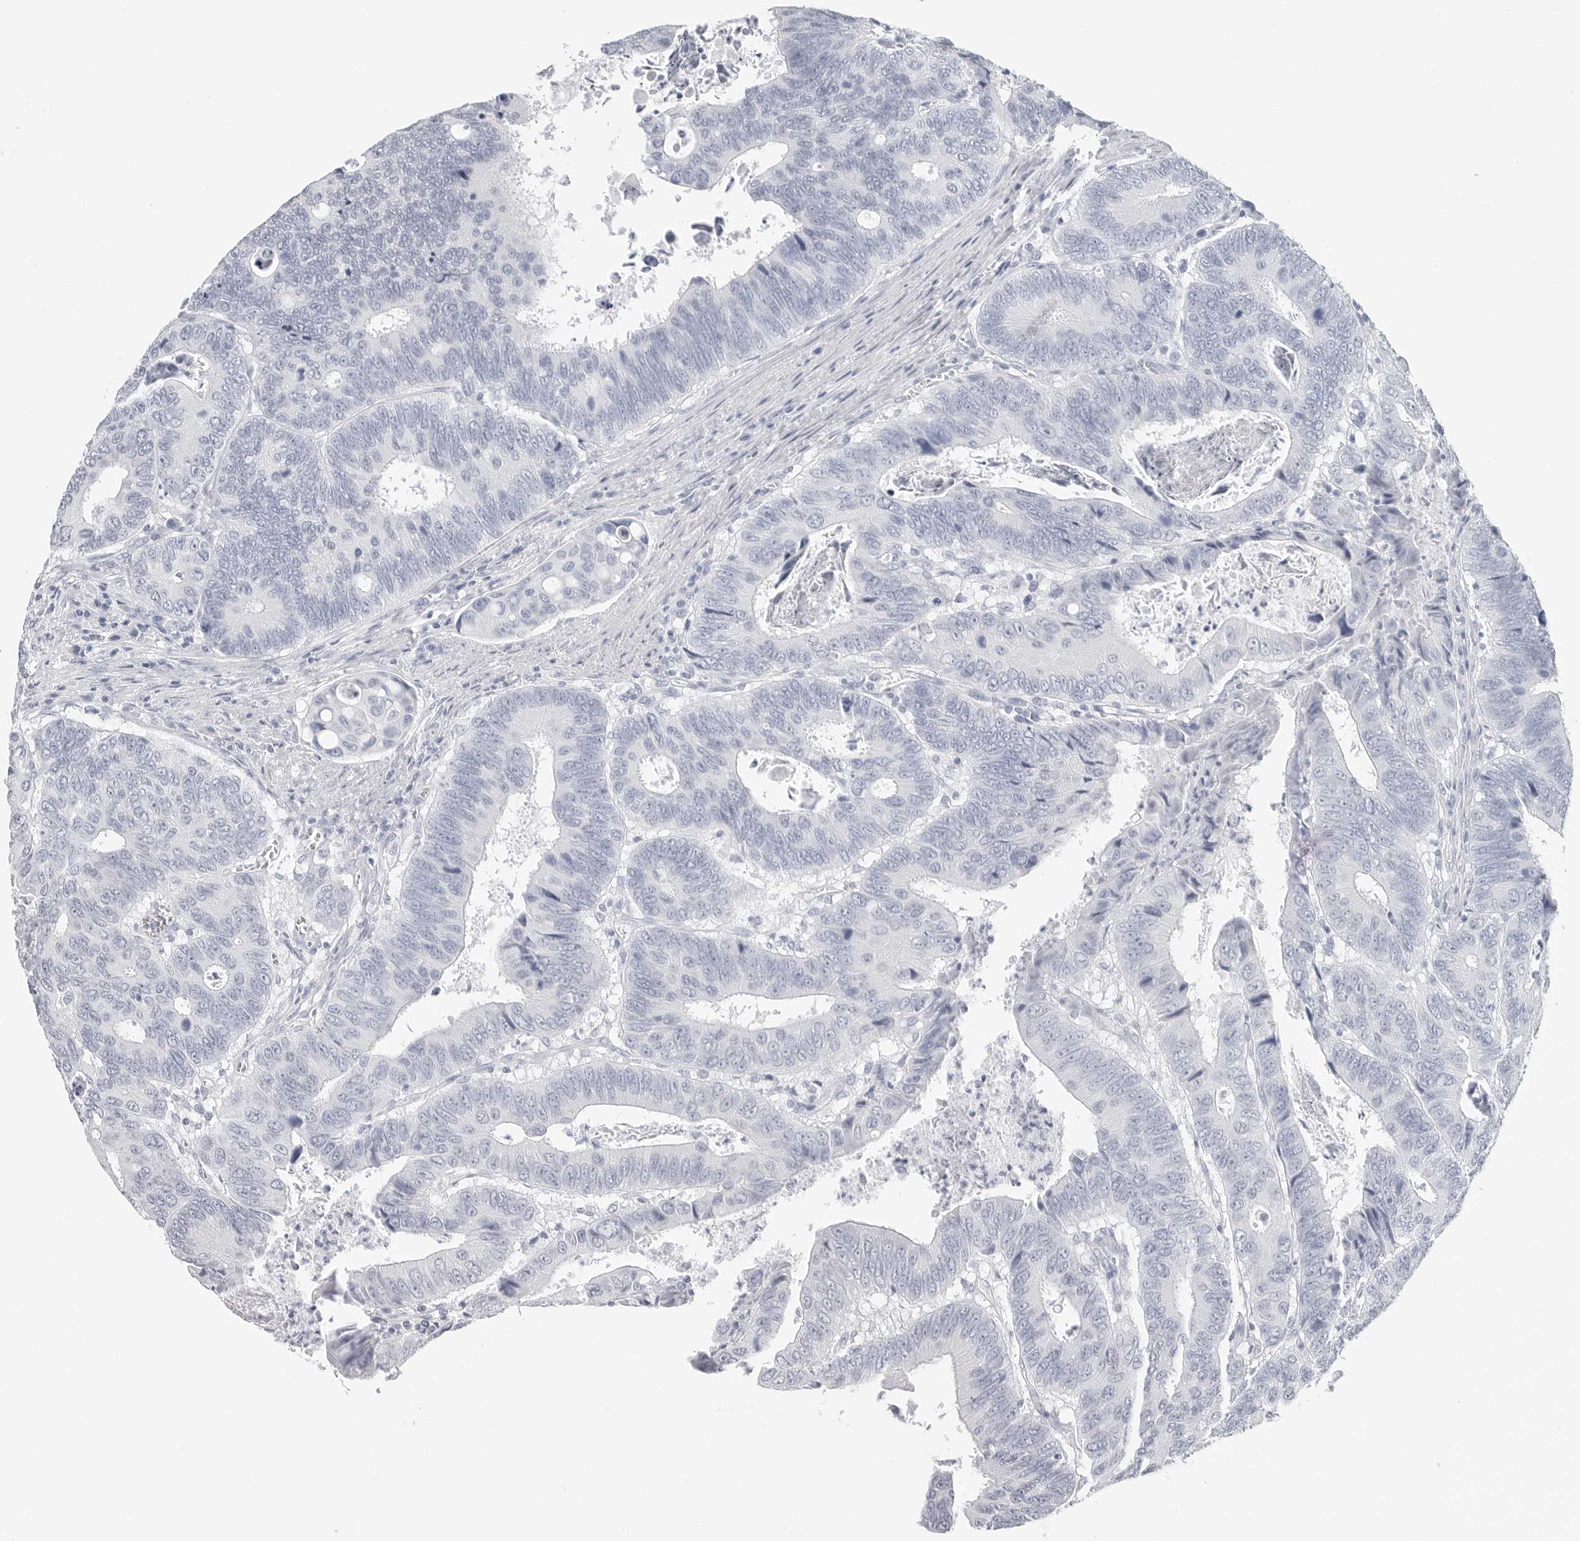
{"staining": {"intensity": "negative", "quantity": "none", "location": "none"}, "tissue": "colorectal cancer", "cell_type": "Tumor cells", "image_type": "cancer", "snomed": [{"axis": "morphology", "description": "Adenocarcinoma, NOS"}, {"axis": "topography", "description": "Colon"}], "caption": "The micrograph shows no staining of tumor cells in colorectal cancer (adenocarcinoma).", "gene": "CSH1", "patient": {"sex": "male", "age": 72}}